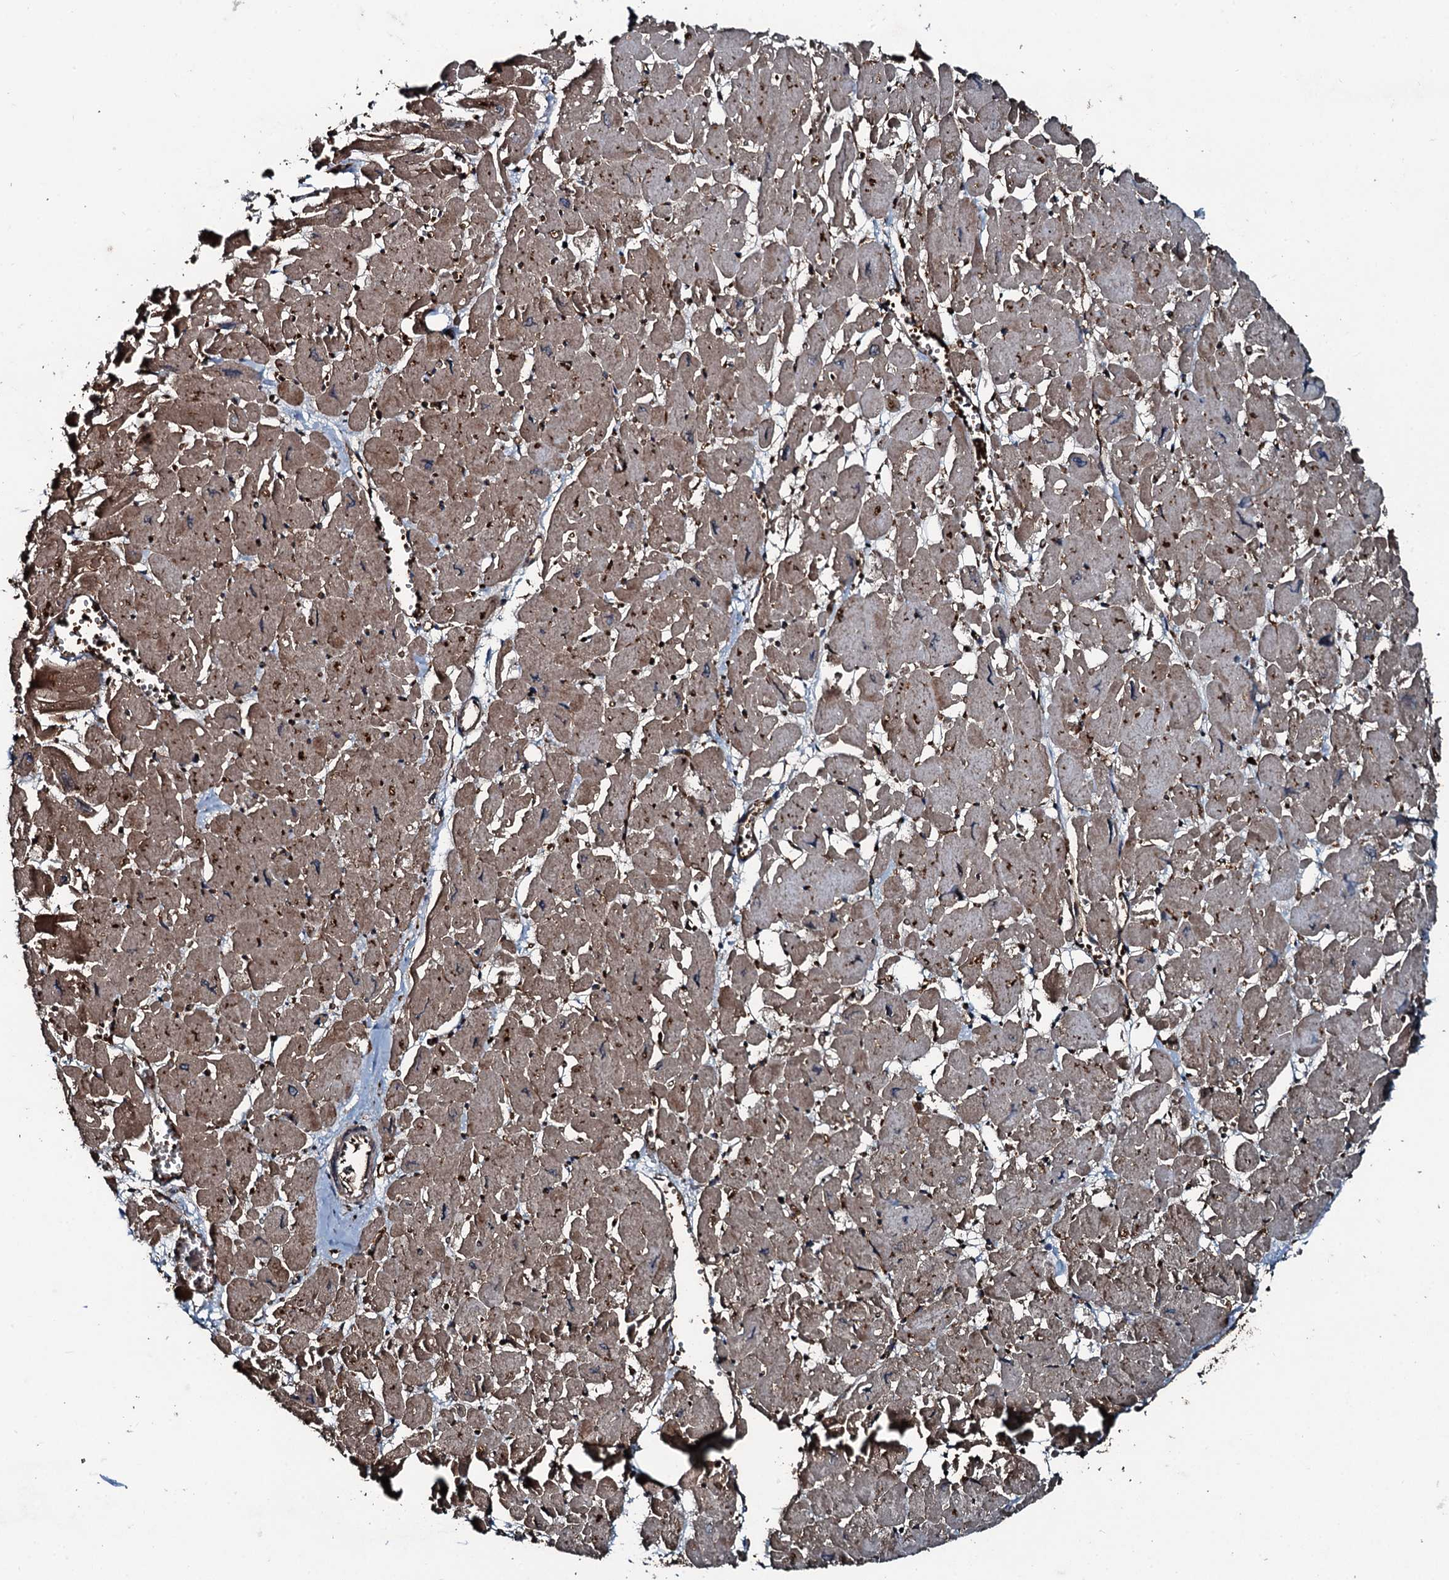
{"staining": {"intensity": "moderate", "quantity": ">75%", "location": "cytoplasmic/membranous"}, "tissue": "heart muscle", "cell_type": "Cardiomyocytes", "image_type": "normal", "snomed": [{"axis": "morphology", "description": "Normal tissue, NOS"}, {"axis": "topography", "description": "Heart"}], "caption": "The image exhibits immunohistochemical staining of benign heart muscle. There is moderate cytoplasmic/membranous positivity is present in approximately >75% of cardiomyocytes. The staining is performed using DAB (3,3'-diaminobenzidine) brown chromogen to label protein expression. The nuclei are counter-stained blue using hematoxylin.", "gene": "TRIM7", "patient": {"sex": "male", "age": 54}}